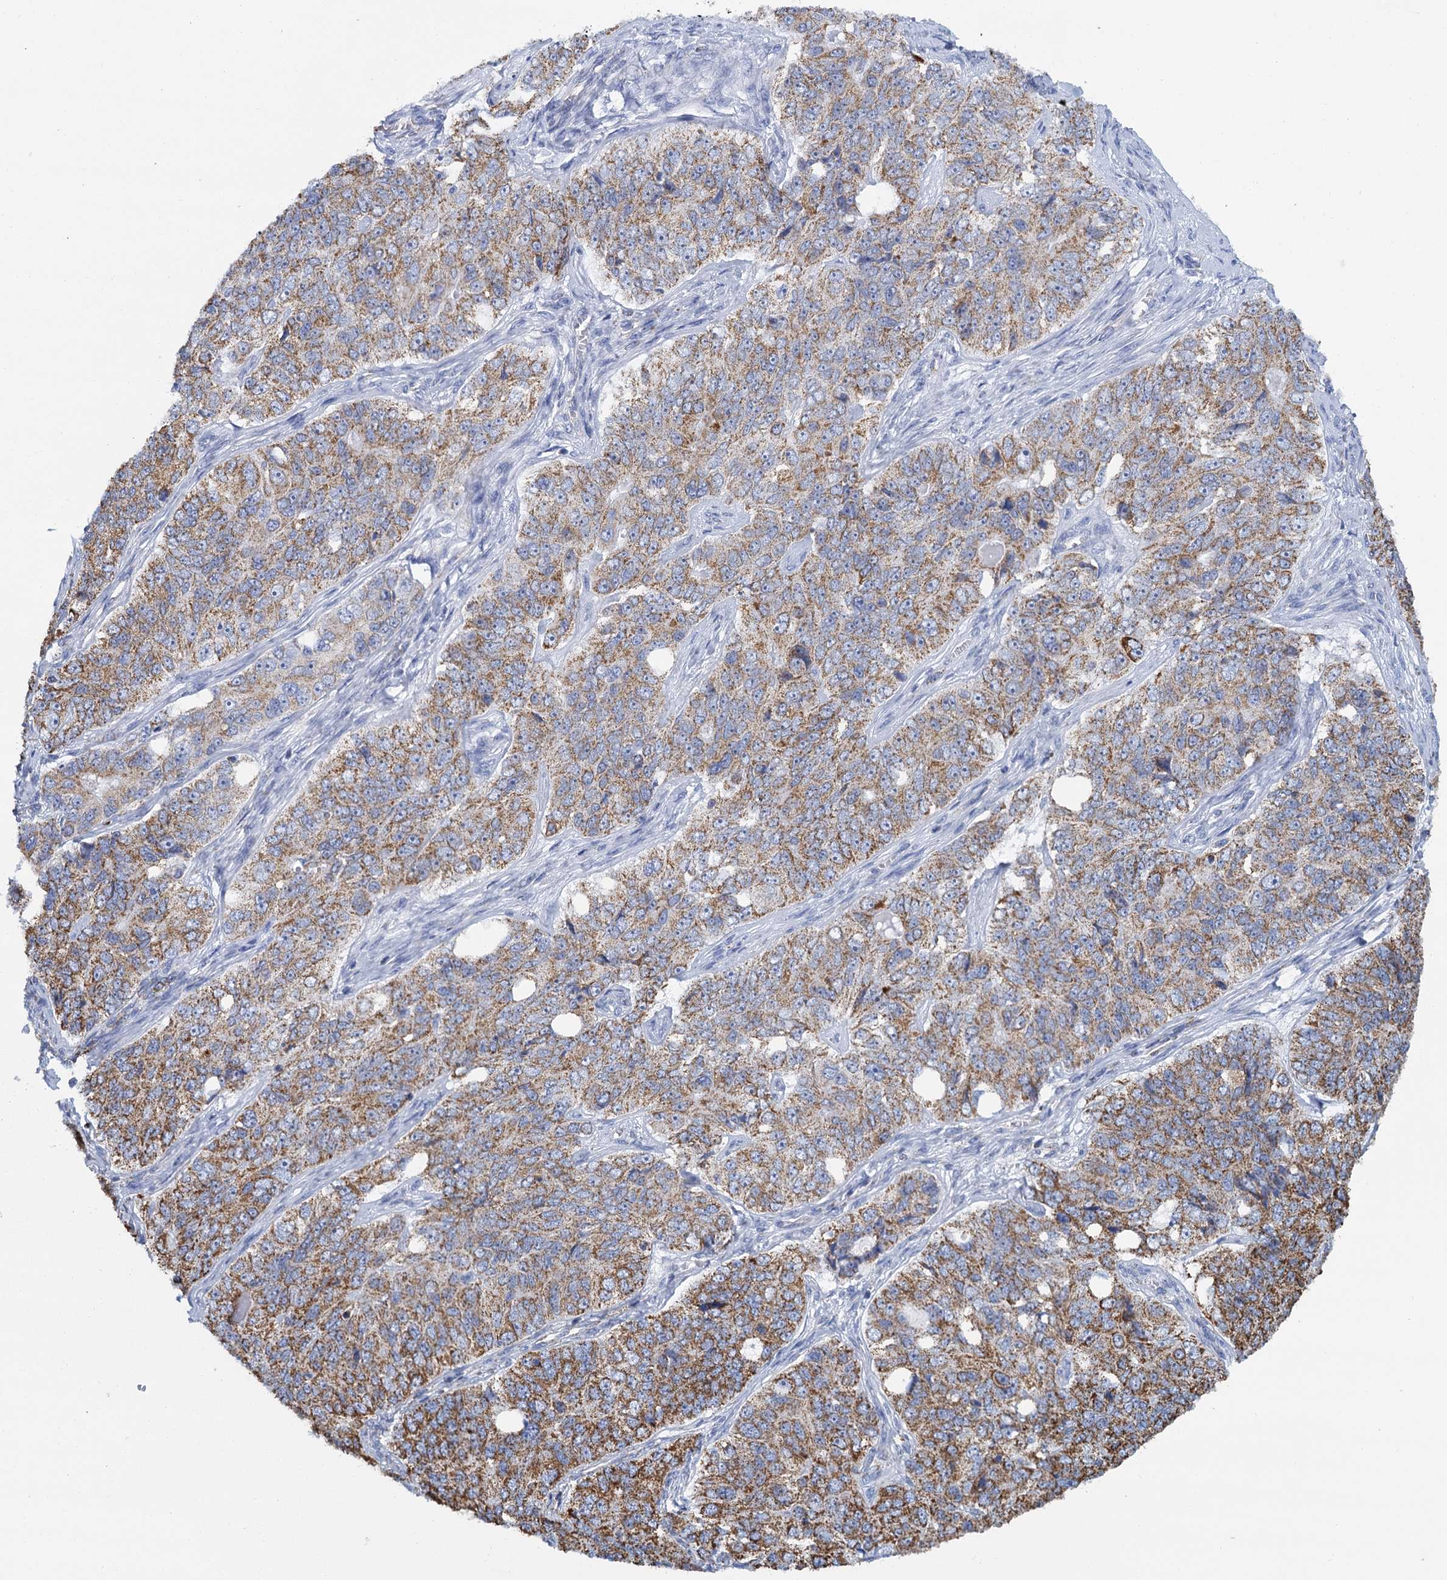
{"staining": {"intensity": "moderate", "quantity": ">75%", "location": "cytoplasmic/membranous"}, "tissue": "ovarian cancer", "cell_type": "Tumor cells", "image_type": "cancer", "snomed": [{"axis": "morphology", "description": "Carcinoma, endometroid"}, {"axis": "topography", "description": "Ovary"}], "caption": "IHC histopathology image of neoplastic tissue: ovarian cancer stained using immunohistochemistry (IHC) displays medium levels of moderate protein expression localized specifically in the cytoplasmic/membranous of tumor cells, appearing as a cytoplasmic/membranous brown color.", "gene": "CCP110", "patient": {"sex": "female", "age": 51}}